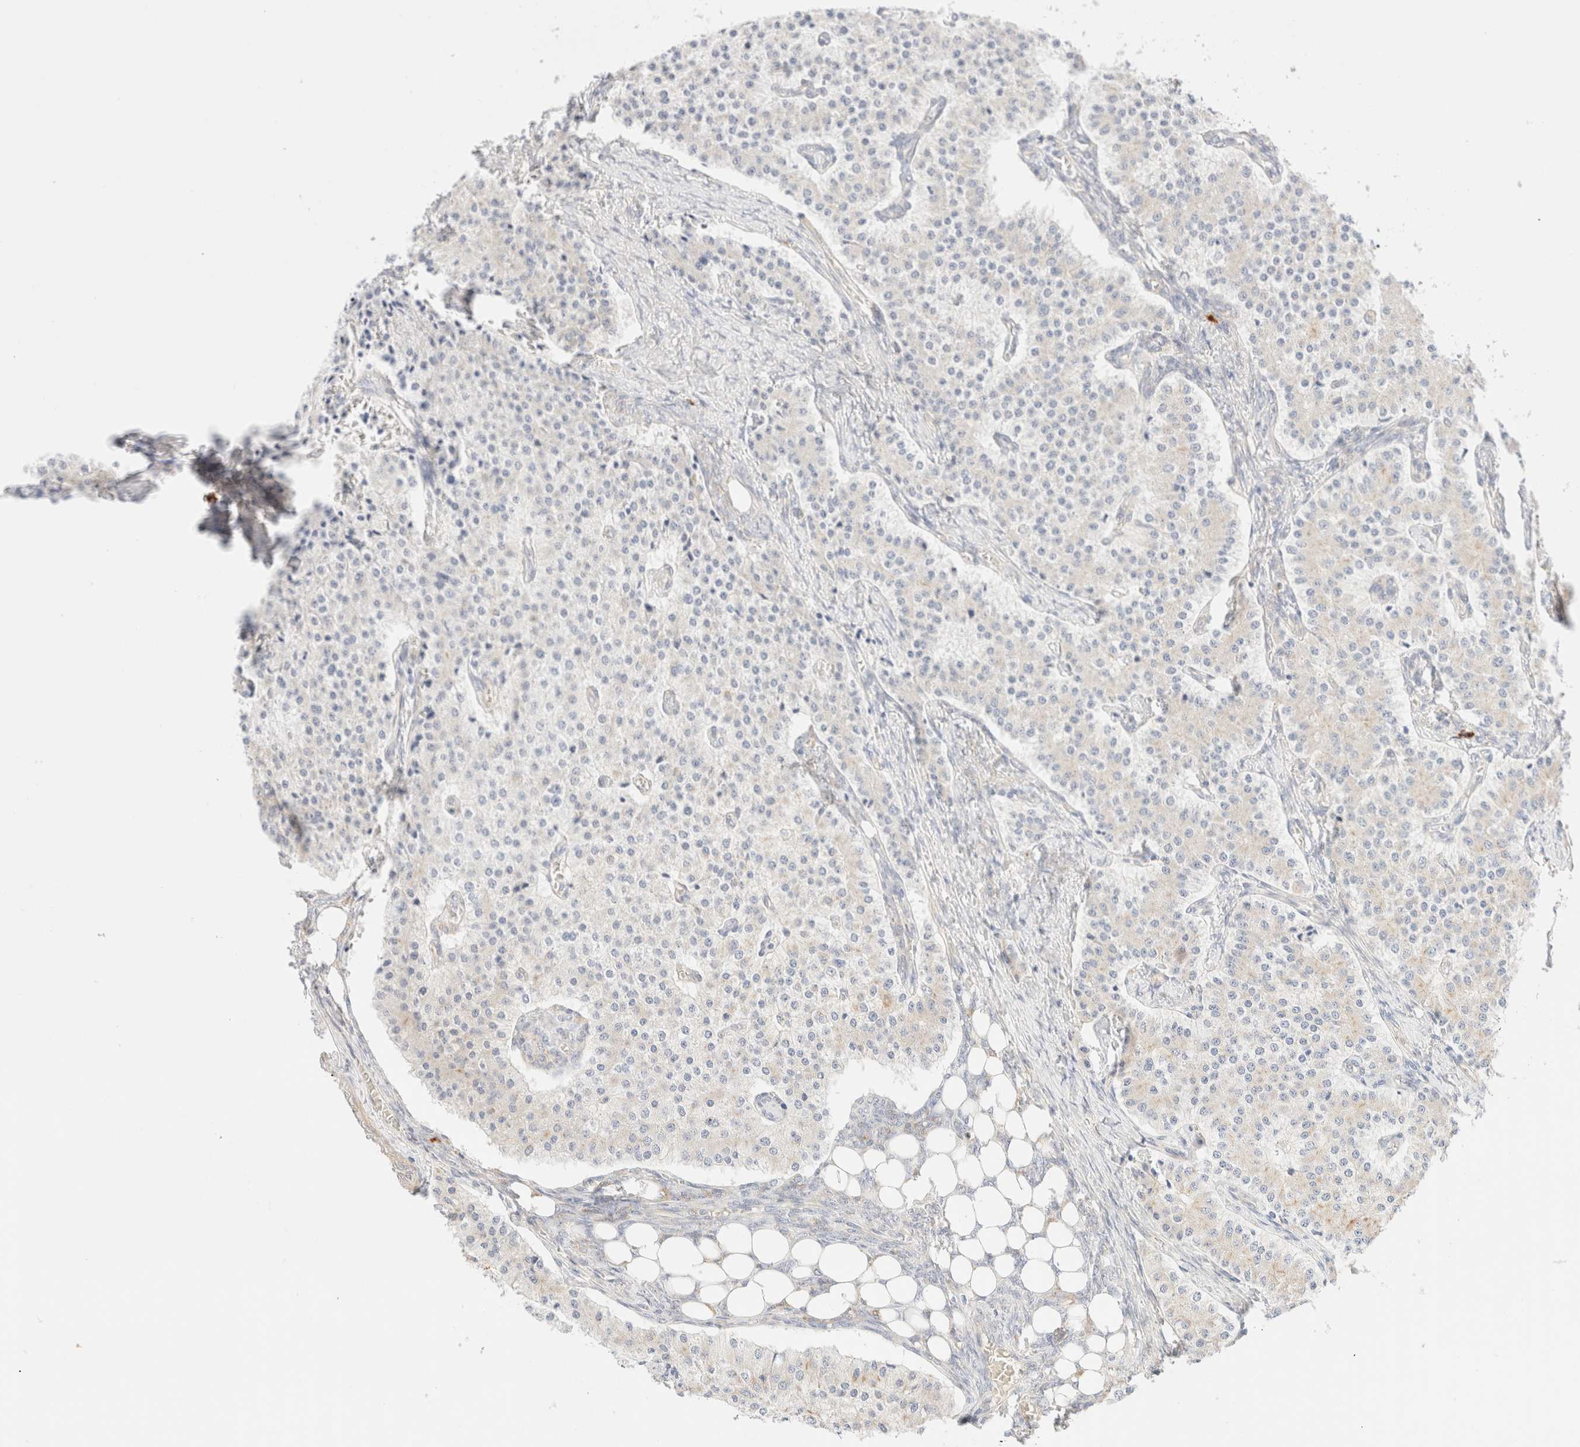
{"staining": {"intensity": "negative", "quantity": "none", "location": "none"}, "tissue": "carcinoid", "cell_type": "Tumor cells", "image_type": "cancer", "snomed": [{"axis": "morphology", "description": "Carcinoid, malignant, NOS"}, {"axis": "topography", "description": "Colon"}], "caption": "Carcinoid stained for a protein using immunohistochemistry (IHC) reveals no staining tumor cells.", "gene": "NIBAN2", "patient": {"sex": "female", "age": 52}}